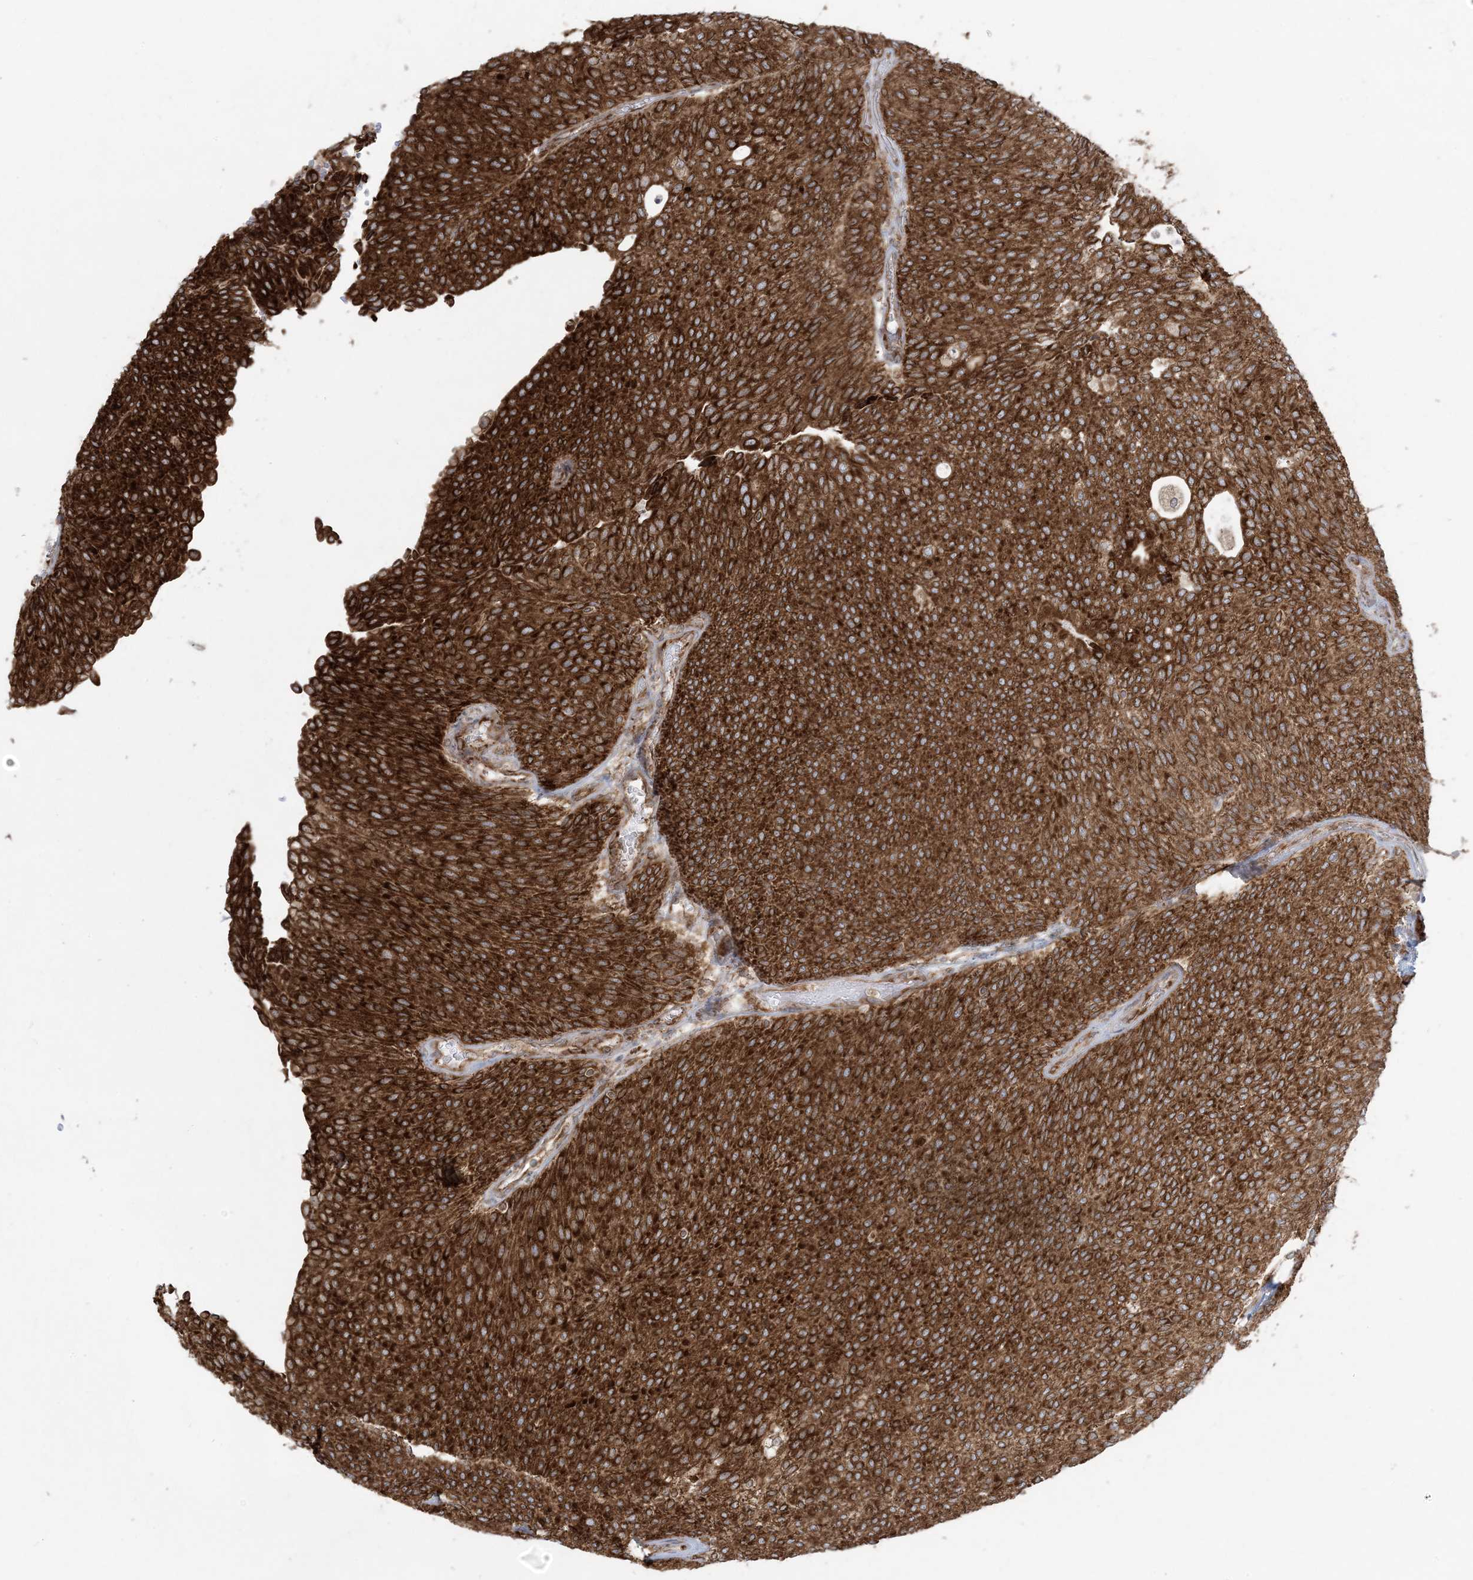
{"staining": {"intensity": "strong", "quantity": ">75%", "location": "cytoplasmic/membranous"}, "tissue": "urothelial cancer", "cell_type": "Tumor cells", "image_type": "cancer", "snomed": [{"axis": "morphology", "description": "Urothelial carcinoma, Low grade"}, {"axis": "topography", "description": "Urinary bladder"}], "caption": "Protein staining exhibits strong cytoplasmic/membranous expression in approximately >75% of tumor cells in urothelial cancer. Using DAB (brown) and hematoxylin (blue) stains, captured at high magnification using brightfield microscopy.", "gene": "UBXN4", "patient": {"sex": "female", "age": 79}}